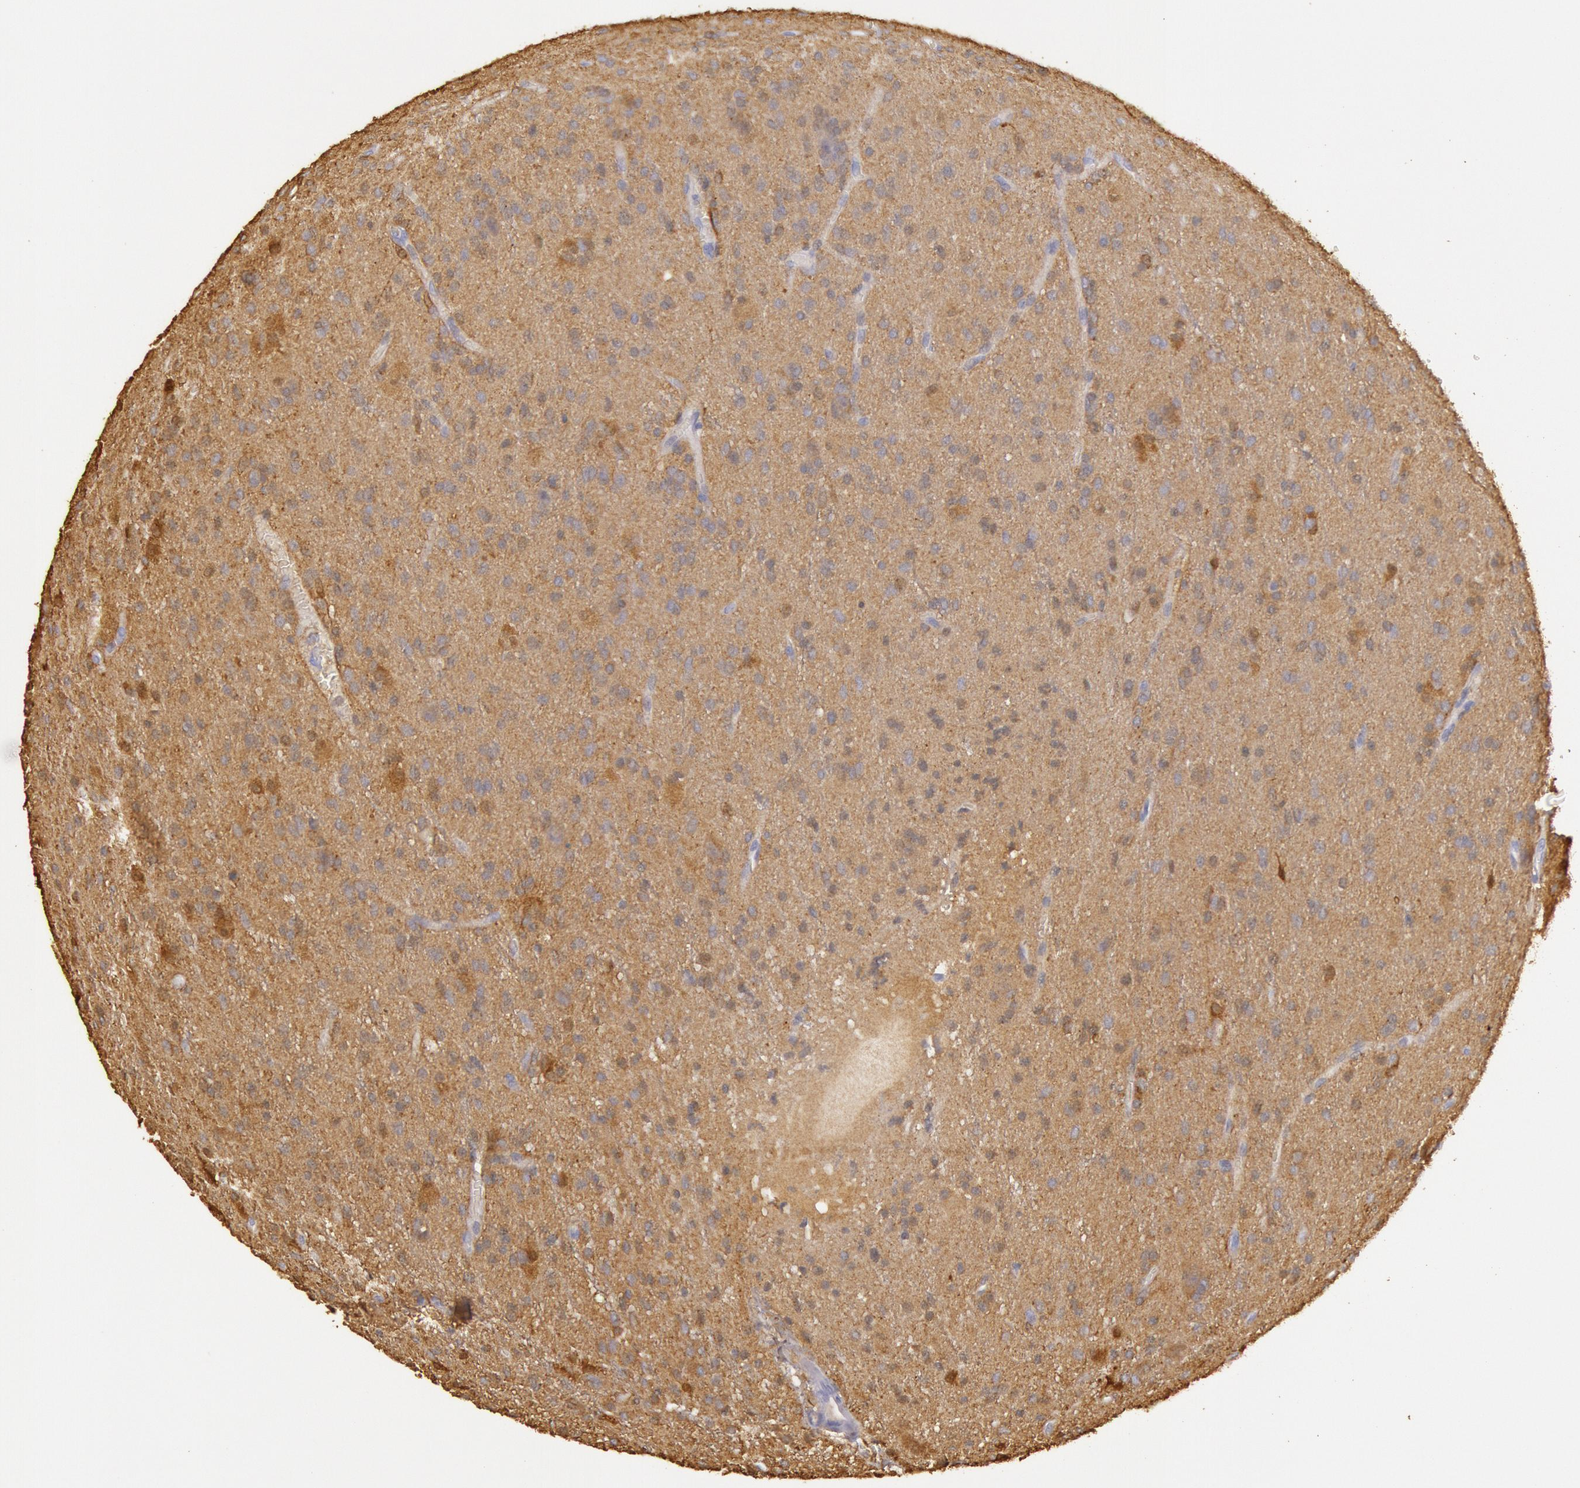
{"staining": {"intensity": "moderate", "quantity": ">75%", "location": "cytoplasmic/membranous"}, "tissue": "glioma", "cell_type": "Tumor cells", "image_type": "cancer", "snomed": [{"axis": "morphology", "description": "Glioma, malignant, Low grade"}, {"axis": "topography", "description": "Brain"}], "caption": "Immunohistochemistry (IHC) photomicrograph of human glioma stained for a protein (brown), which displays medium levels of moderate cytoplasmic/membranous positivity in about >75% of tumor cells.", "gene": "CKB", "patient": {"sex": "female", "age": 15}}